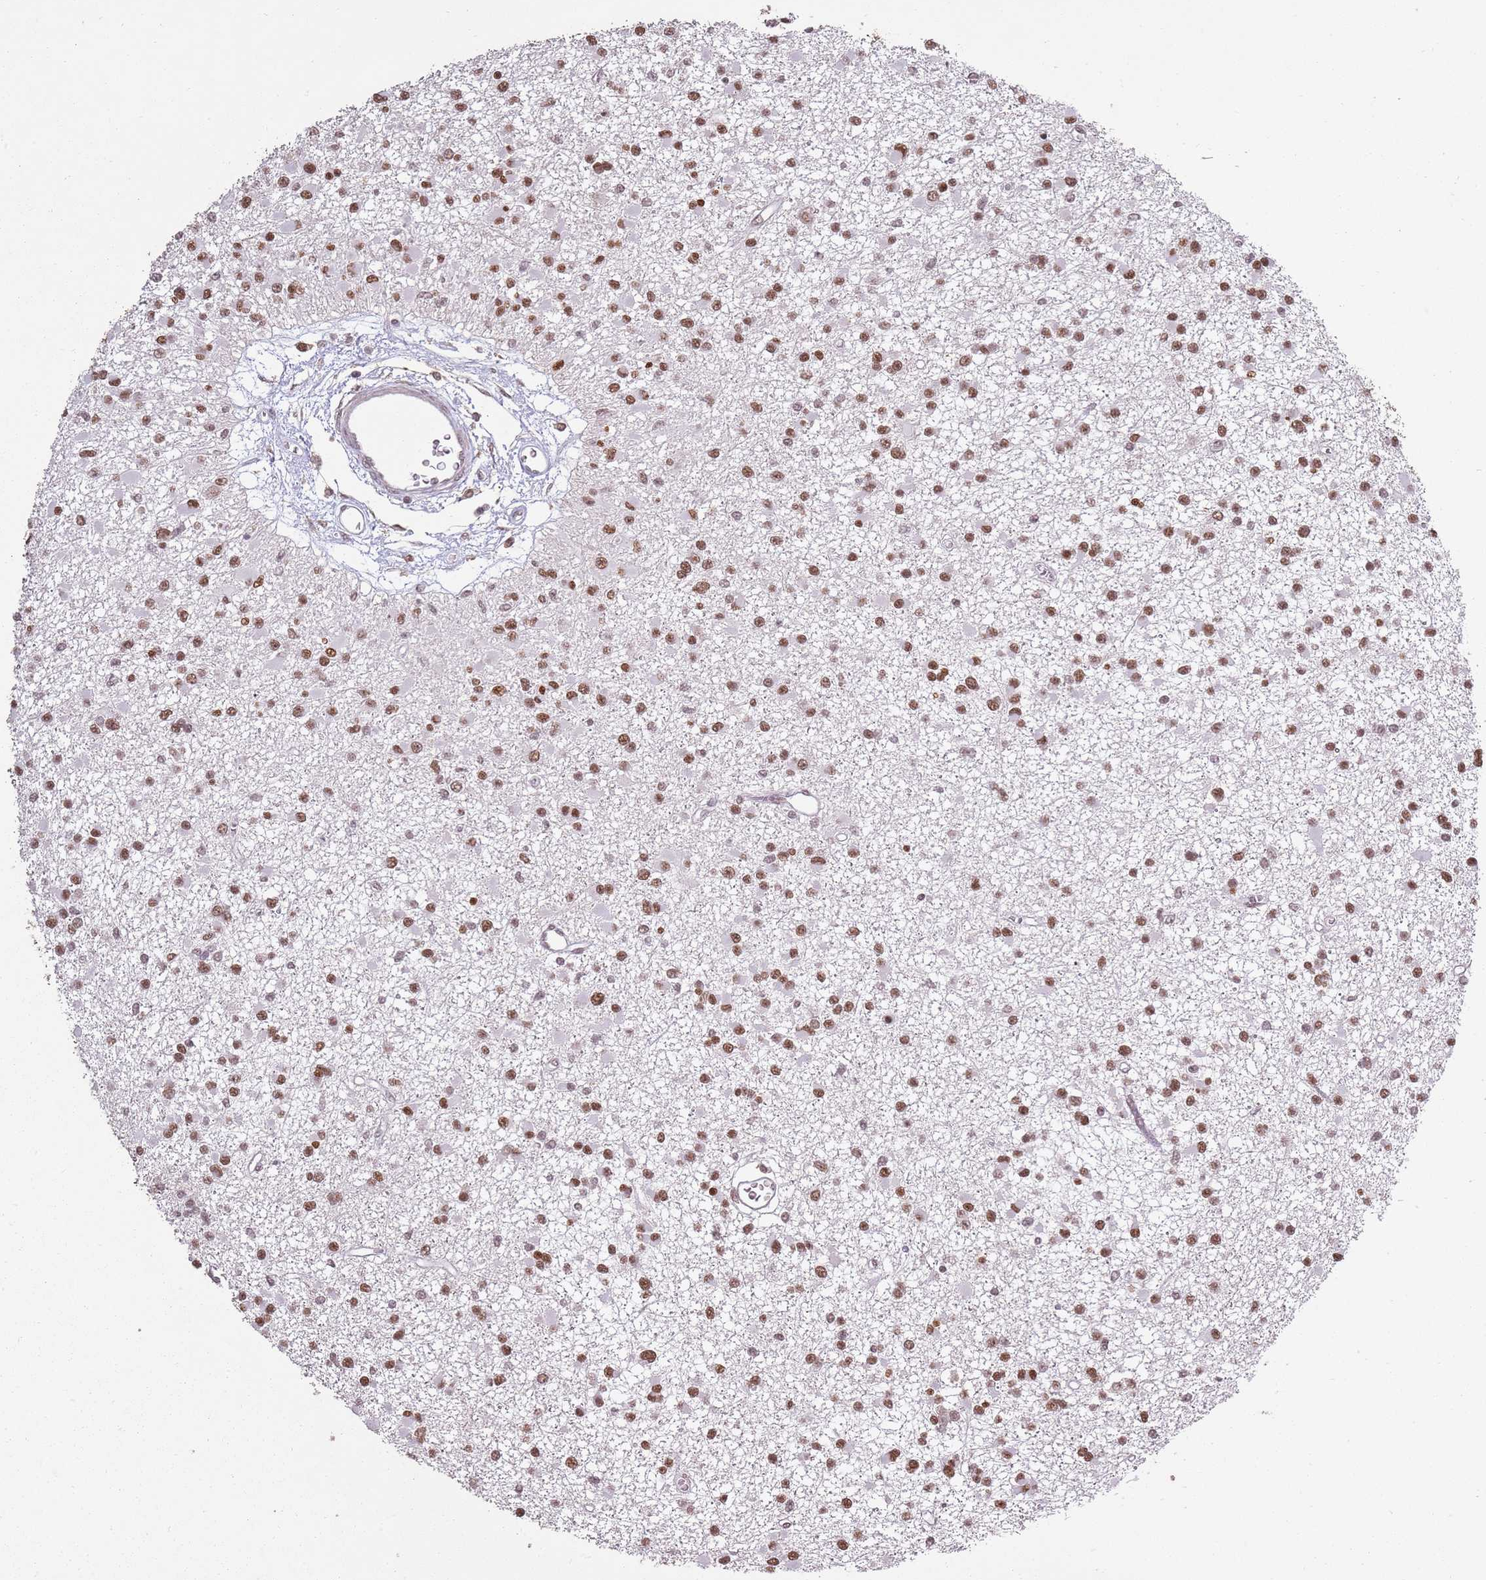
{"staining": {"intensity": "moderate", "quantity": ">75%", "location": "nuclear"}, "tissue": "glioma", "cell_type": "Tumor cells", "image_type": "cancer", "snomed": [{"axis": "morphology", "description": "Glioma, malignant, Low grade"}, {"axis": "topography", "description": "Brain"}], "caption": "Tumor cells demonstrate medium levels of moderate nuclear staining in about >75% of cells in glioma.", "gene": "ARL14EP", "patient": {"sex": "female", "age": 22}}